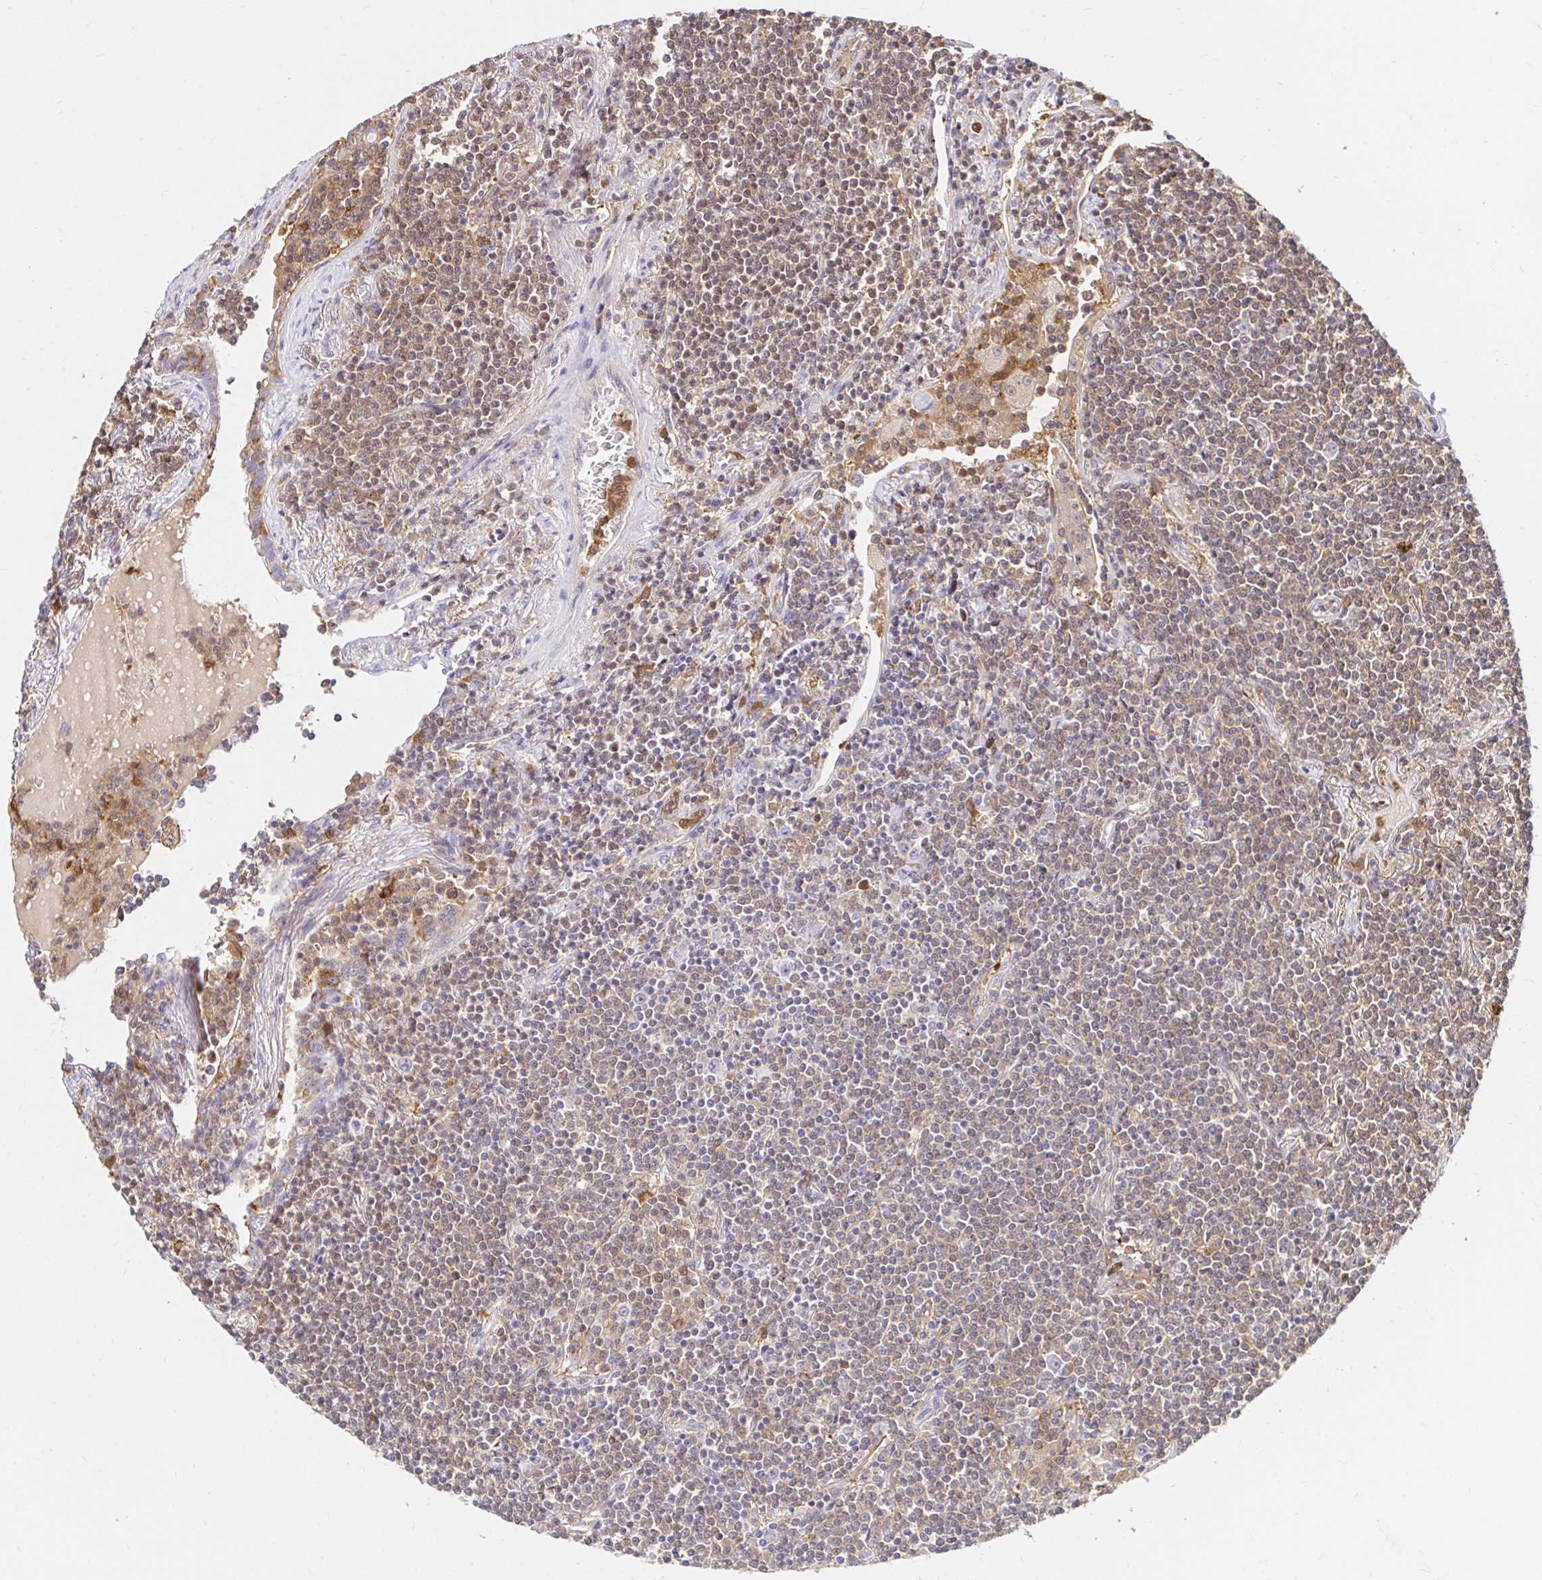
{"staining": {"intensity": "weak", "quantity": "<25%", "location": "cytoplasmic/membranous"}, "tissue": "lymphoma", "cell_type": "Tumor cells", "image_type": "cancer", "snomed": [{"axis": "morphology", "description": "Malignant lymphoma, non-Hodgkin's type, Low grade"}, {"axis": "topography", "description": "Lung"}], "caption": "The IHC photomicrograph has no significant staining in tumor cells of lymphoma tissue.", "gene": "PYCARD", "patient": {"sex": "female", "age": 71}}